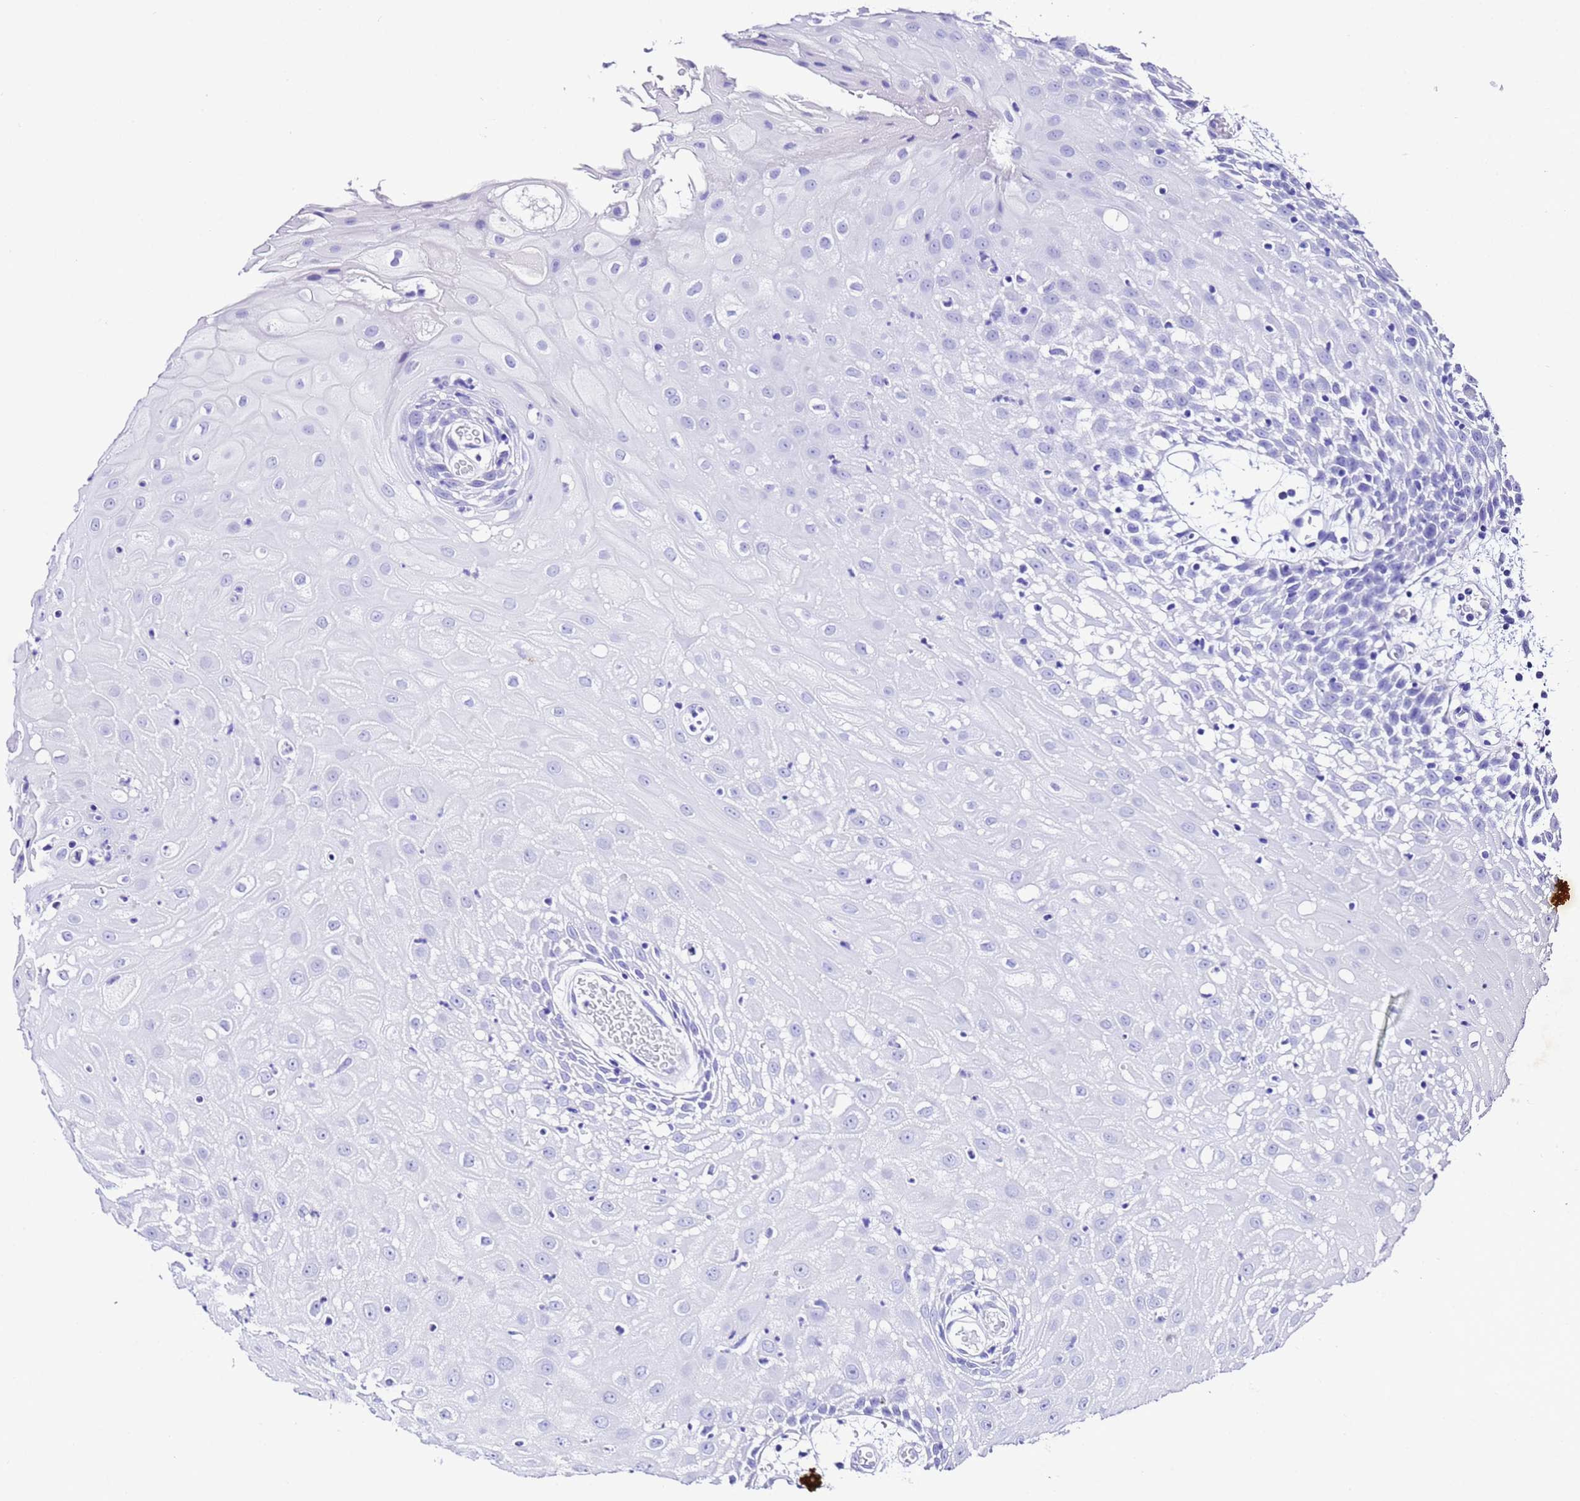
{"staining": {"intensity": "negative", "quantity": "none", "location": "none"}, "tissue": "oral mucosa", "cell_type": "Squamous epithelial cells", "image_type": "normal", "snomed": [{"axis": "morphology", "description": "Normal tissue, NOS"}, {"axis": "topography", "description": "Skeletal muscle"}, {"axis": "topography", "description": "Oral tissue"}, {"axis": "topography", "description": "Salivary gland"}, {"axis": "topography", "description": "Peripheral nerve tissue"}], "caption": "Immunohistochemistry (IHC) image of normal oral mucosa: oral mucosa stained with DAB (3,3'-diaminobenzidine) demonstrates no significant protein staining in squamous epithelial cells. (Immunohistochemistry, brightfield microscopy, high magnification).", "gene": "ZNF417", "patient": {"sex": "male", "age": 54}}